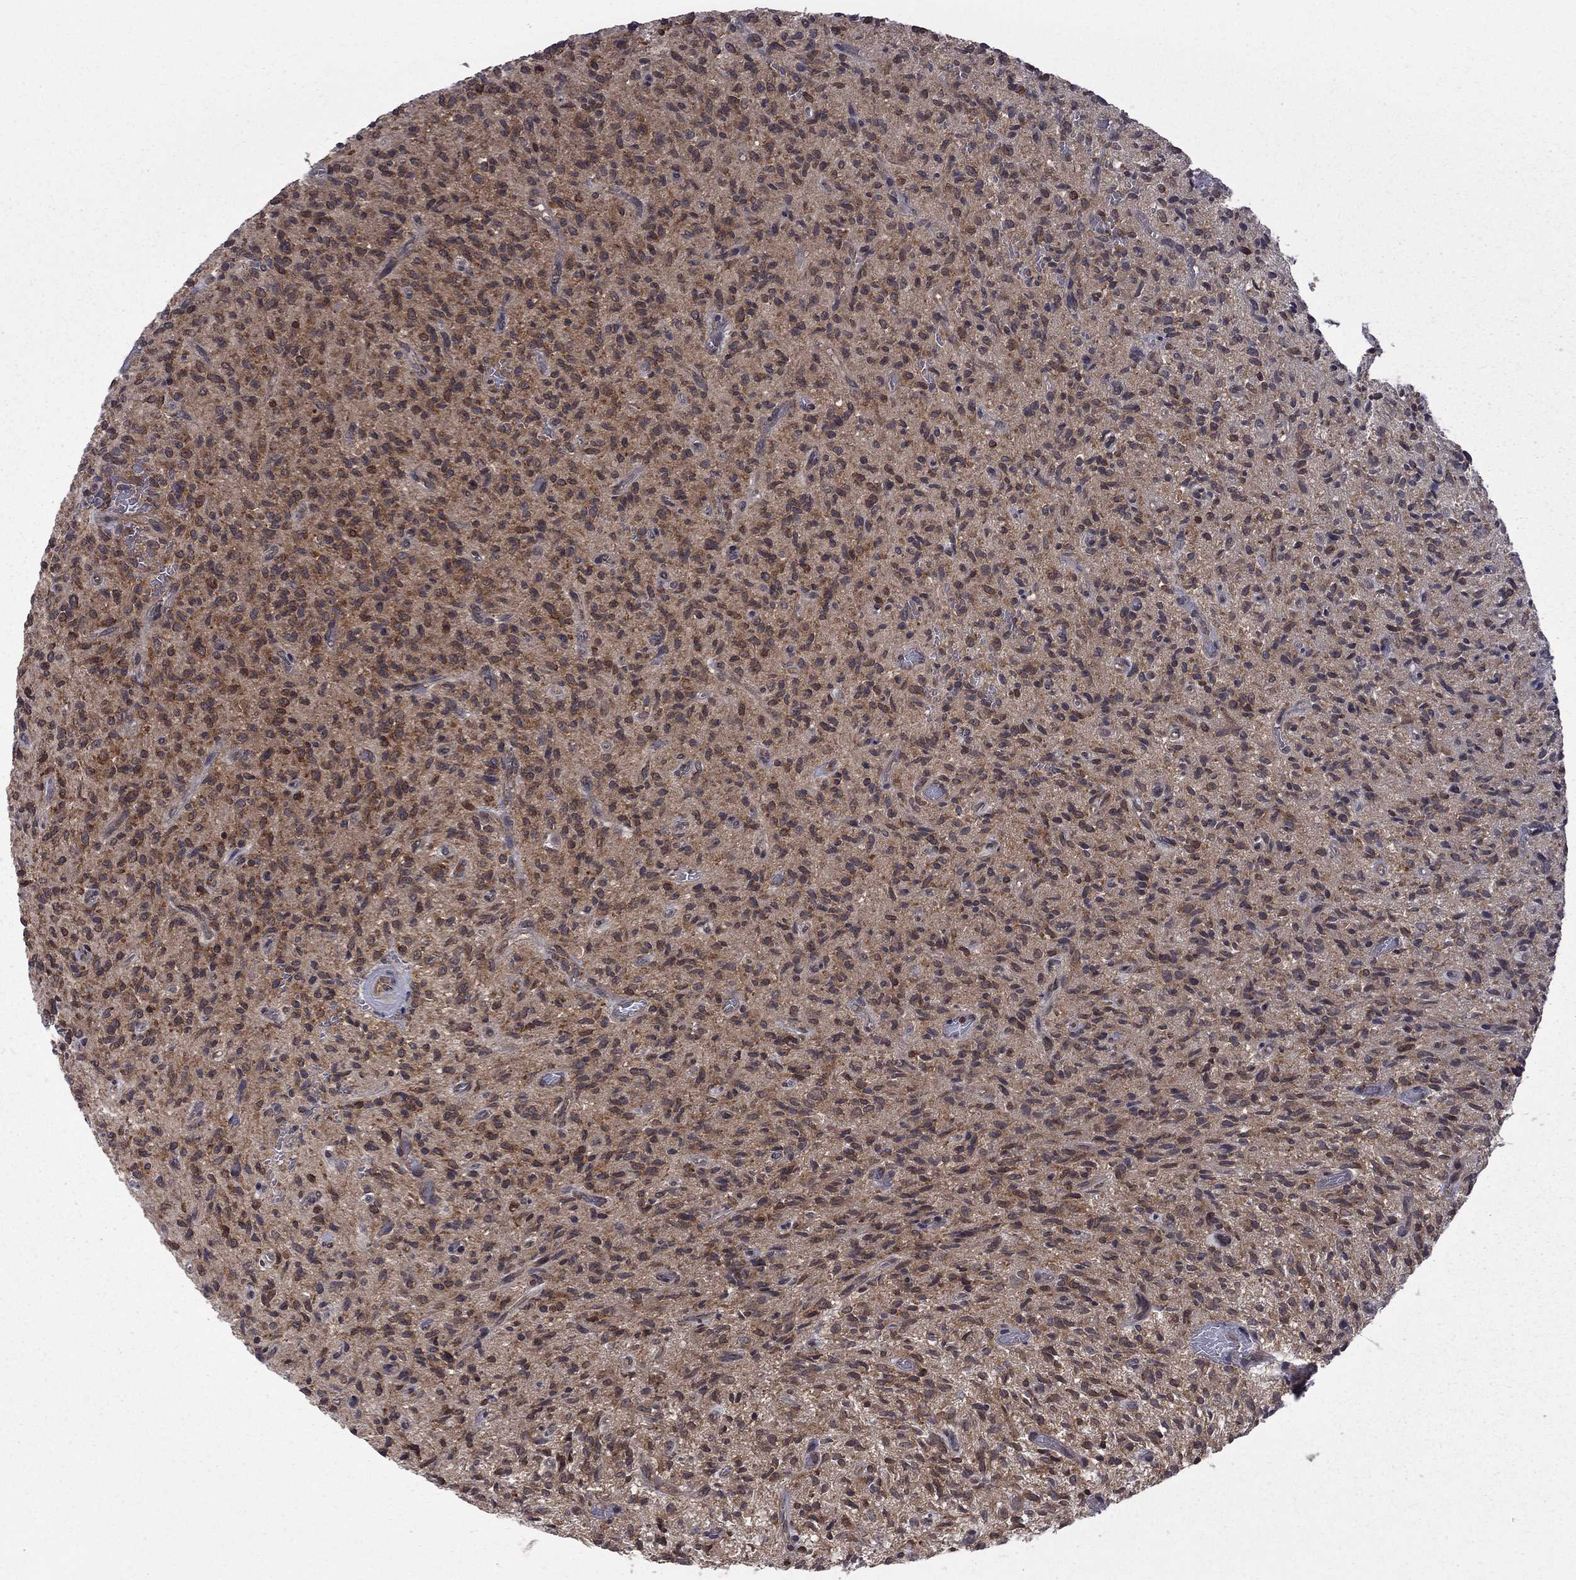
{"staining": {"intensity": "strong", "quantity": "25%-75%", "location": "cytoplasmic/membranous"}, "tissue": "glioma", "cell_type": "Tumor cells", "image_type": "cancer", "snomed": [{"axis": "morphology", "description": "Glioma, malignant, High grade"}, {"axis": "topography", "description": "Brain"}], "caption": "Malignant glioma (high-grade) stained with DAB (3,3'-diaminobenzidine) immunohistochemistry (IHC) shows high levels of strong cytoplasmic/membranous staining in about 25%-75% of tumor cells.", "gene": "NAA50", "patient": {"sex": "male", "age": 64}}